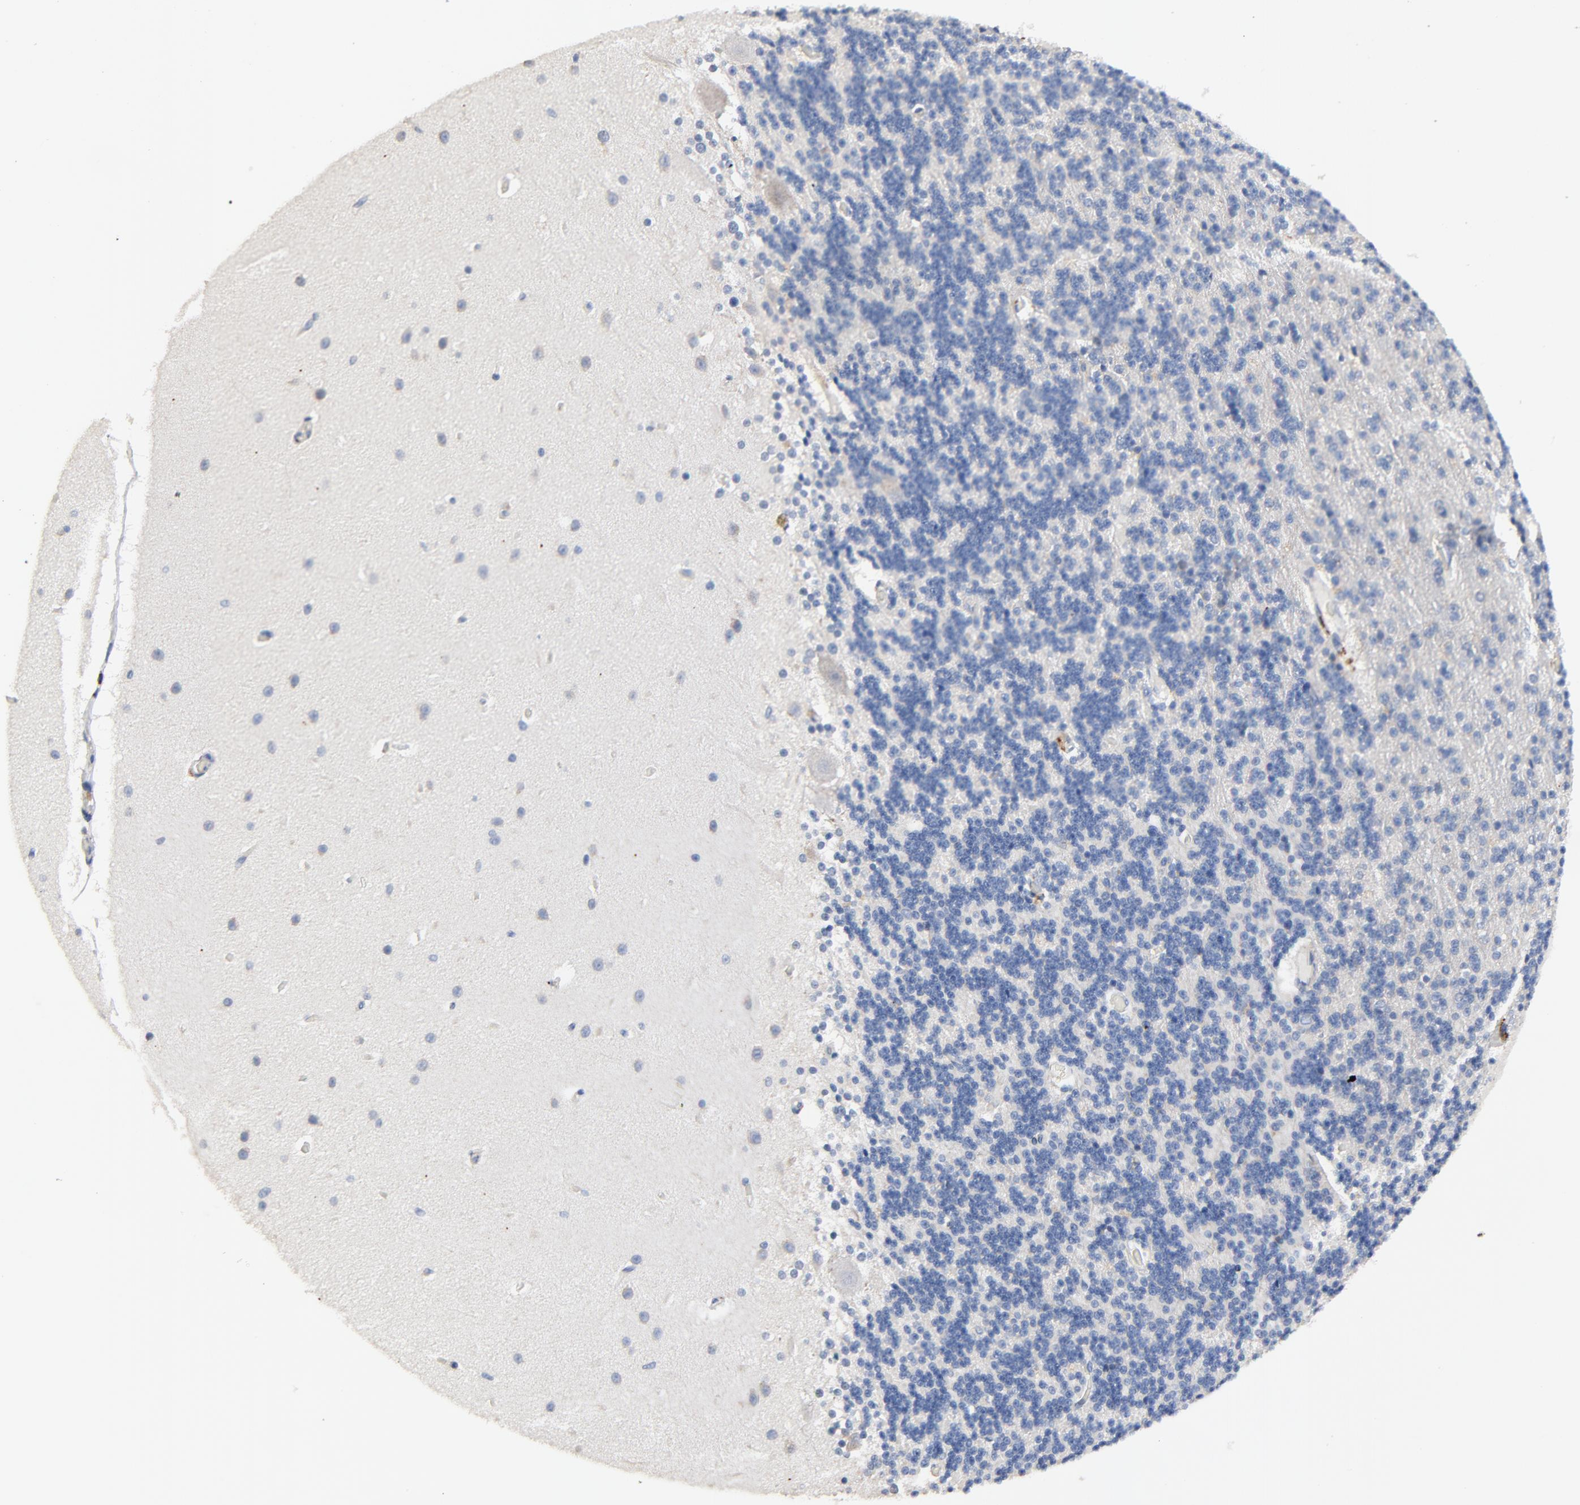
{"staining": {"intensity": "negative", "quantity": "none", "location": "none"}, "tissue": "cerebellum", "cell_type": "Cells in granular layer", "image_type": "normal", "snomed": [{"axis": "morphology", "description": "Normal tissue, NOS"}, {"axis": "topography", "description": "Cerebellum"}], "caption": "The histopathology image exhibits no staining of cells in granular layer in normal cerebellum.", "gene": "SKAP1", "patient": {"sex": "female", "age": 54}}